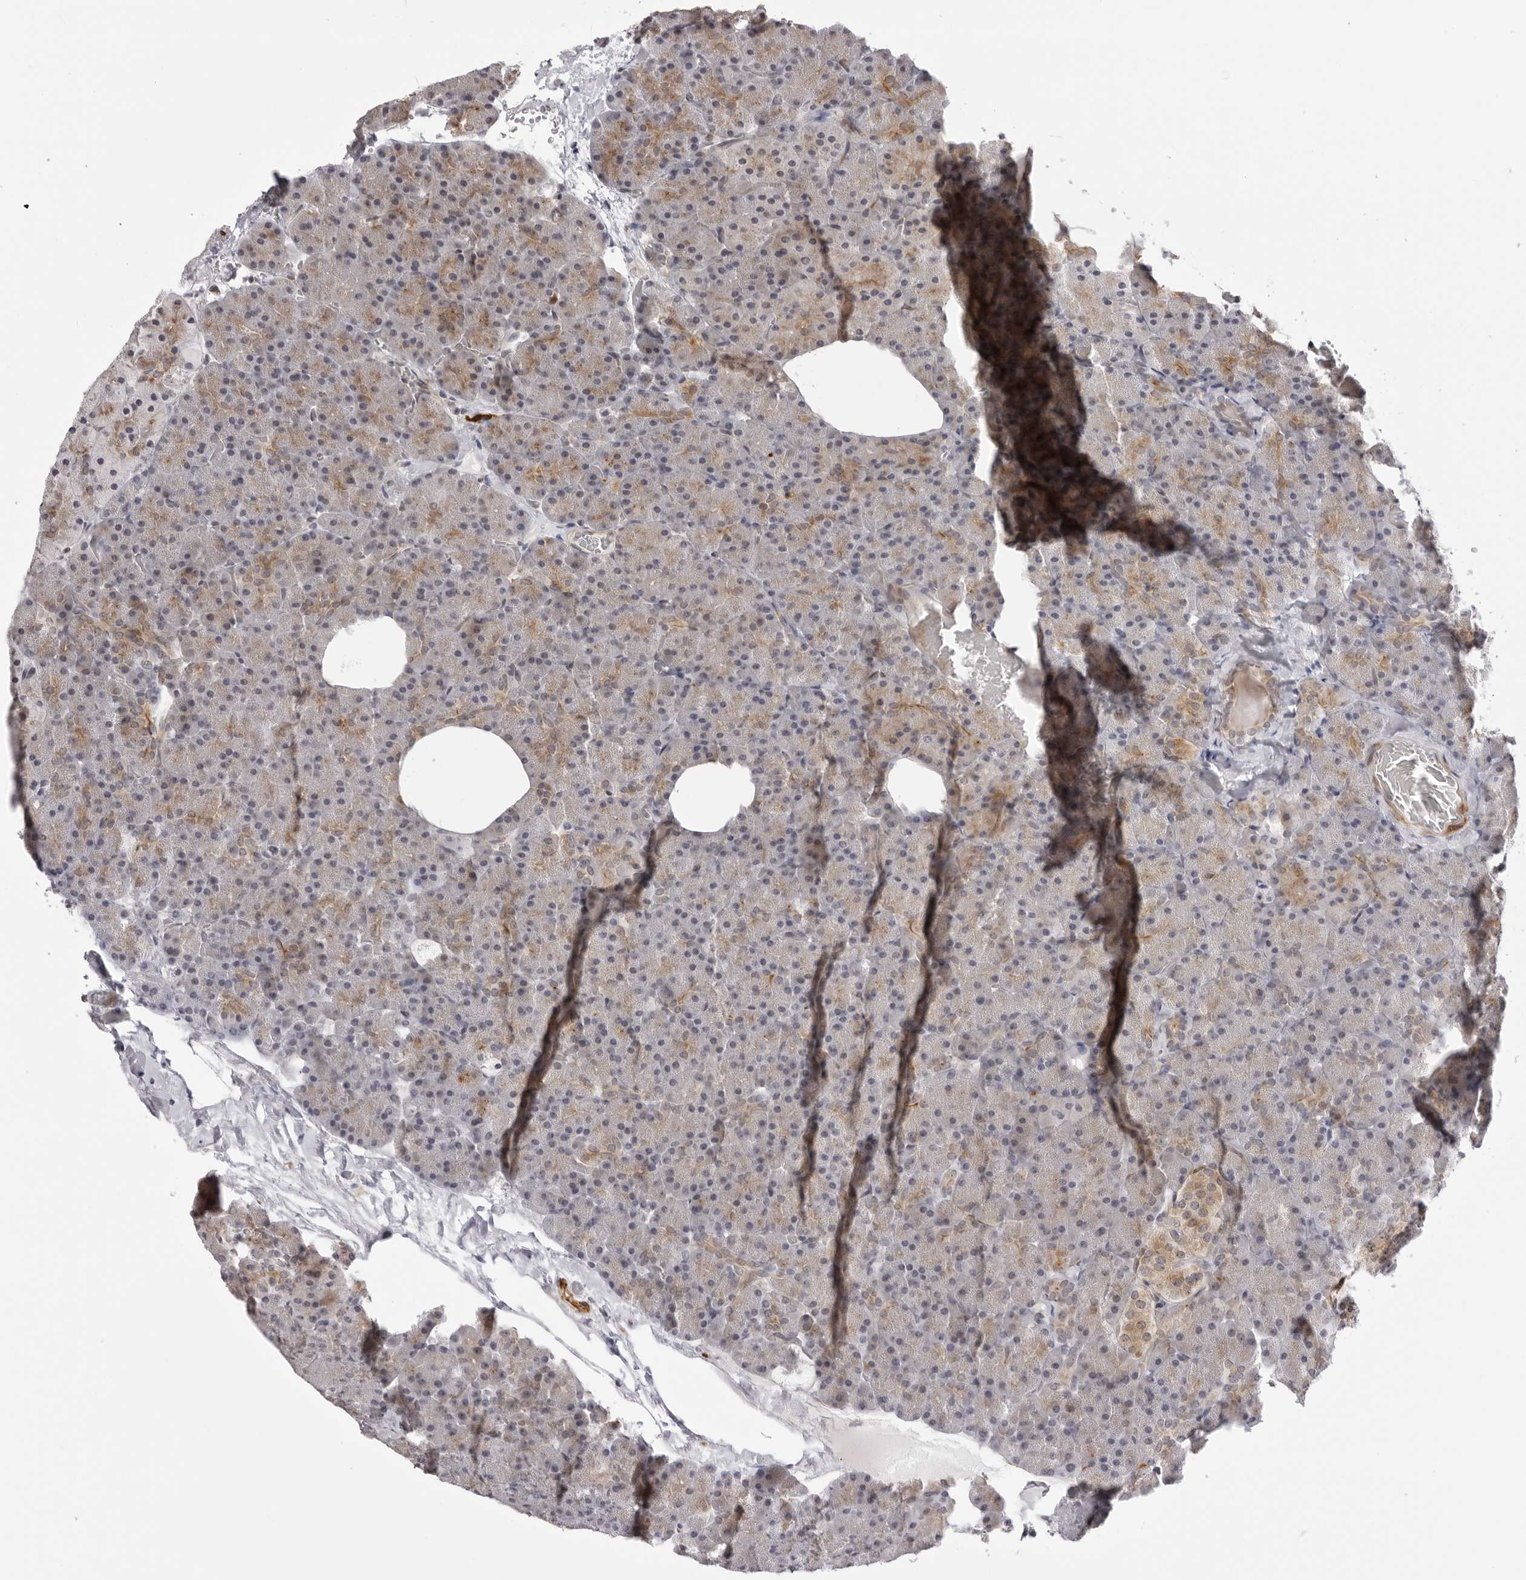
{"staining": {"intensity": "moderate", "quantity": "25%-75%", "location": "cytoplasmic/membranous"}, "tissue": "pancreas", "cell_type": "Exocrine glandular cells", "image_type": "normal", "snomed": [{"axis": "morphology", "description": "Normal tissue, NOS"}, {"axis": "morphology", "description": "Carcinoid, malignant, NOS"}, {"axis": "topography", "description": "Pancreas"}], "caption": "A brown stain highlights moderate cytoplasmic/membranous expression of a protein in exocrine glandular cells of unremarkable pancreas. (IHC, brightfield microscopy, high magnification).", "gene": "SUGCT", "patient": {"sex": "female", "age": 35}}